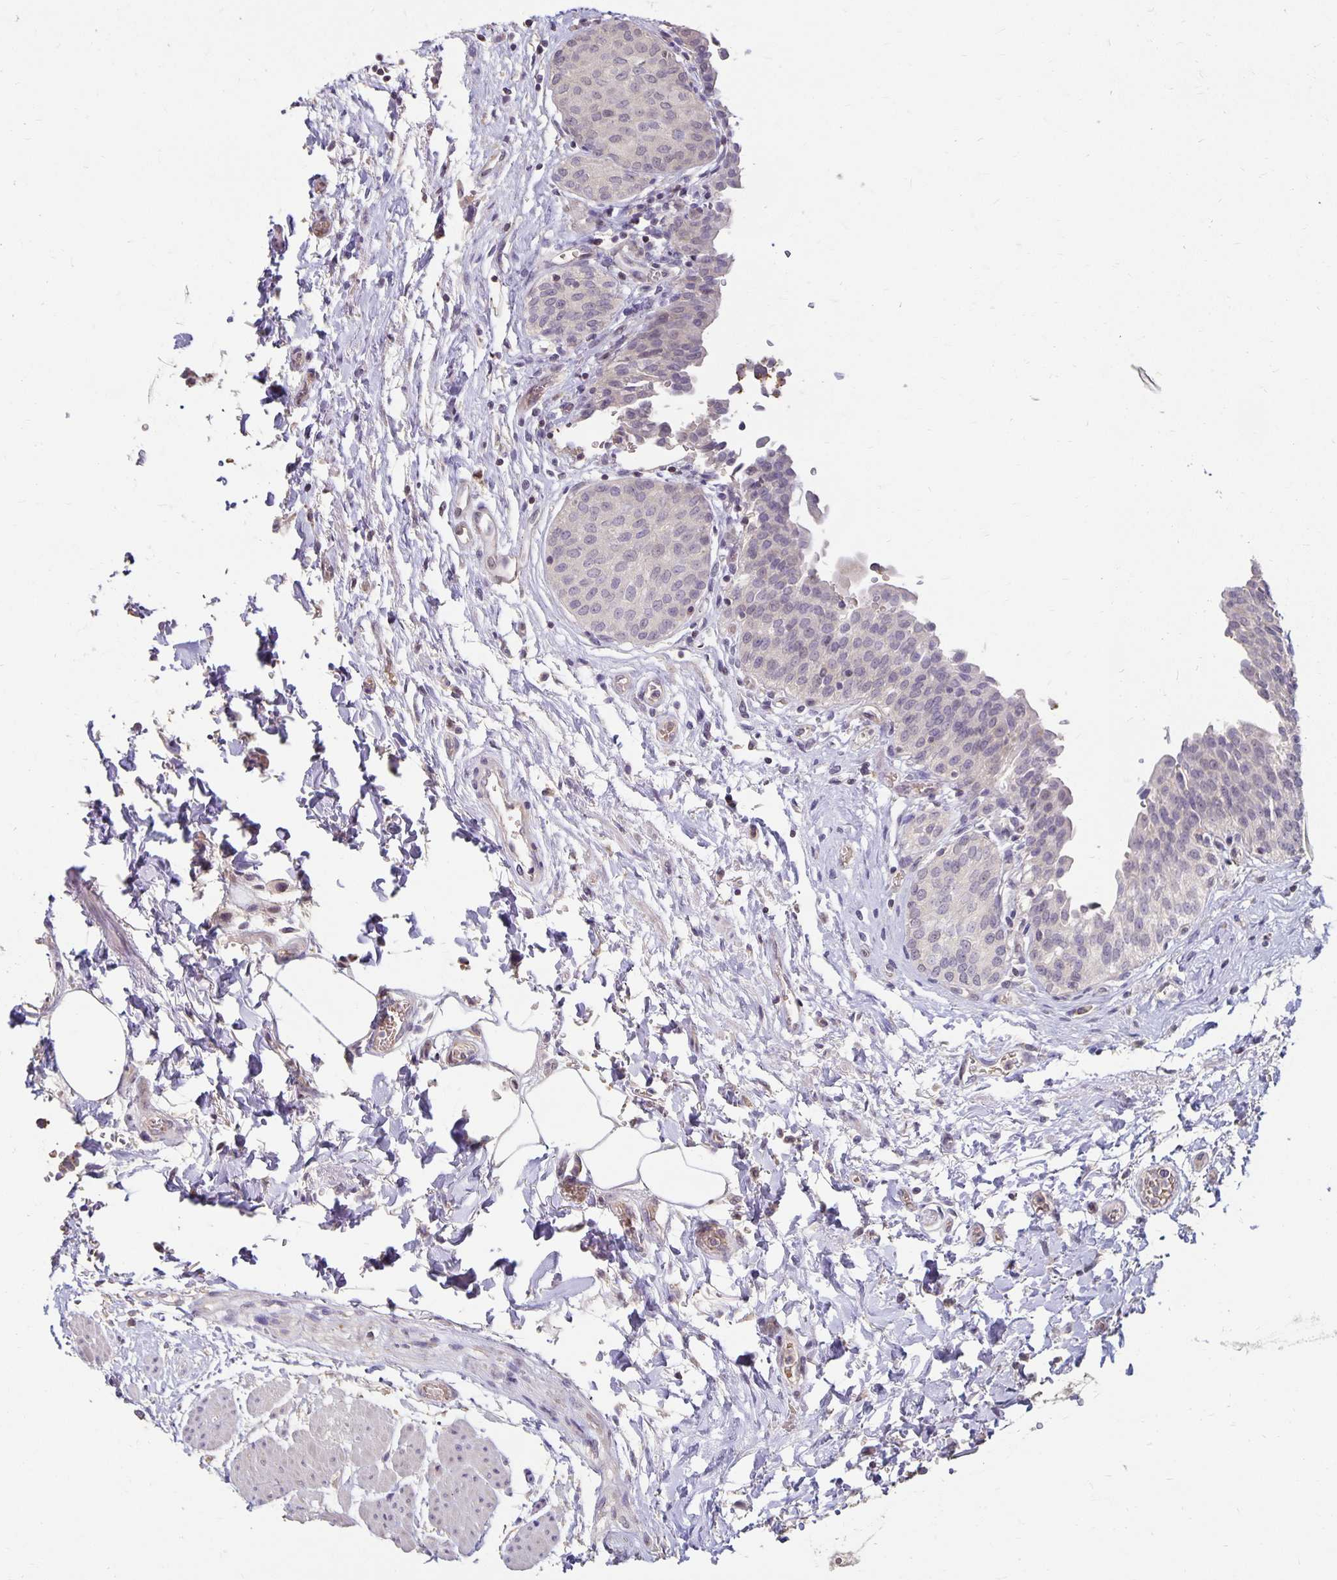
{"staining": {"intensity": "weak", "quantity": "<25%", "location": "cytoplasmic/membranous"}, "tissue": "urinary bladder", "cell_type": "Urothelial cells", "image_type": "normal", "snomed": [{"axis": "morphology", "description": "Normal tissue, NOS"}, {"axis": "topography", "description": "Urinary bladder"}], "caption": "High power microscopy micrograph of an immunohistochemistry (IHC) photomicrograph of benign urinary bladder, revealing no significant staining in urothelial cells.", "gene": "CST6", "patient": {"sex": "male", "age": 68}}